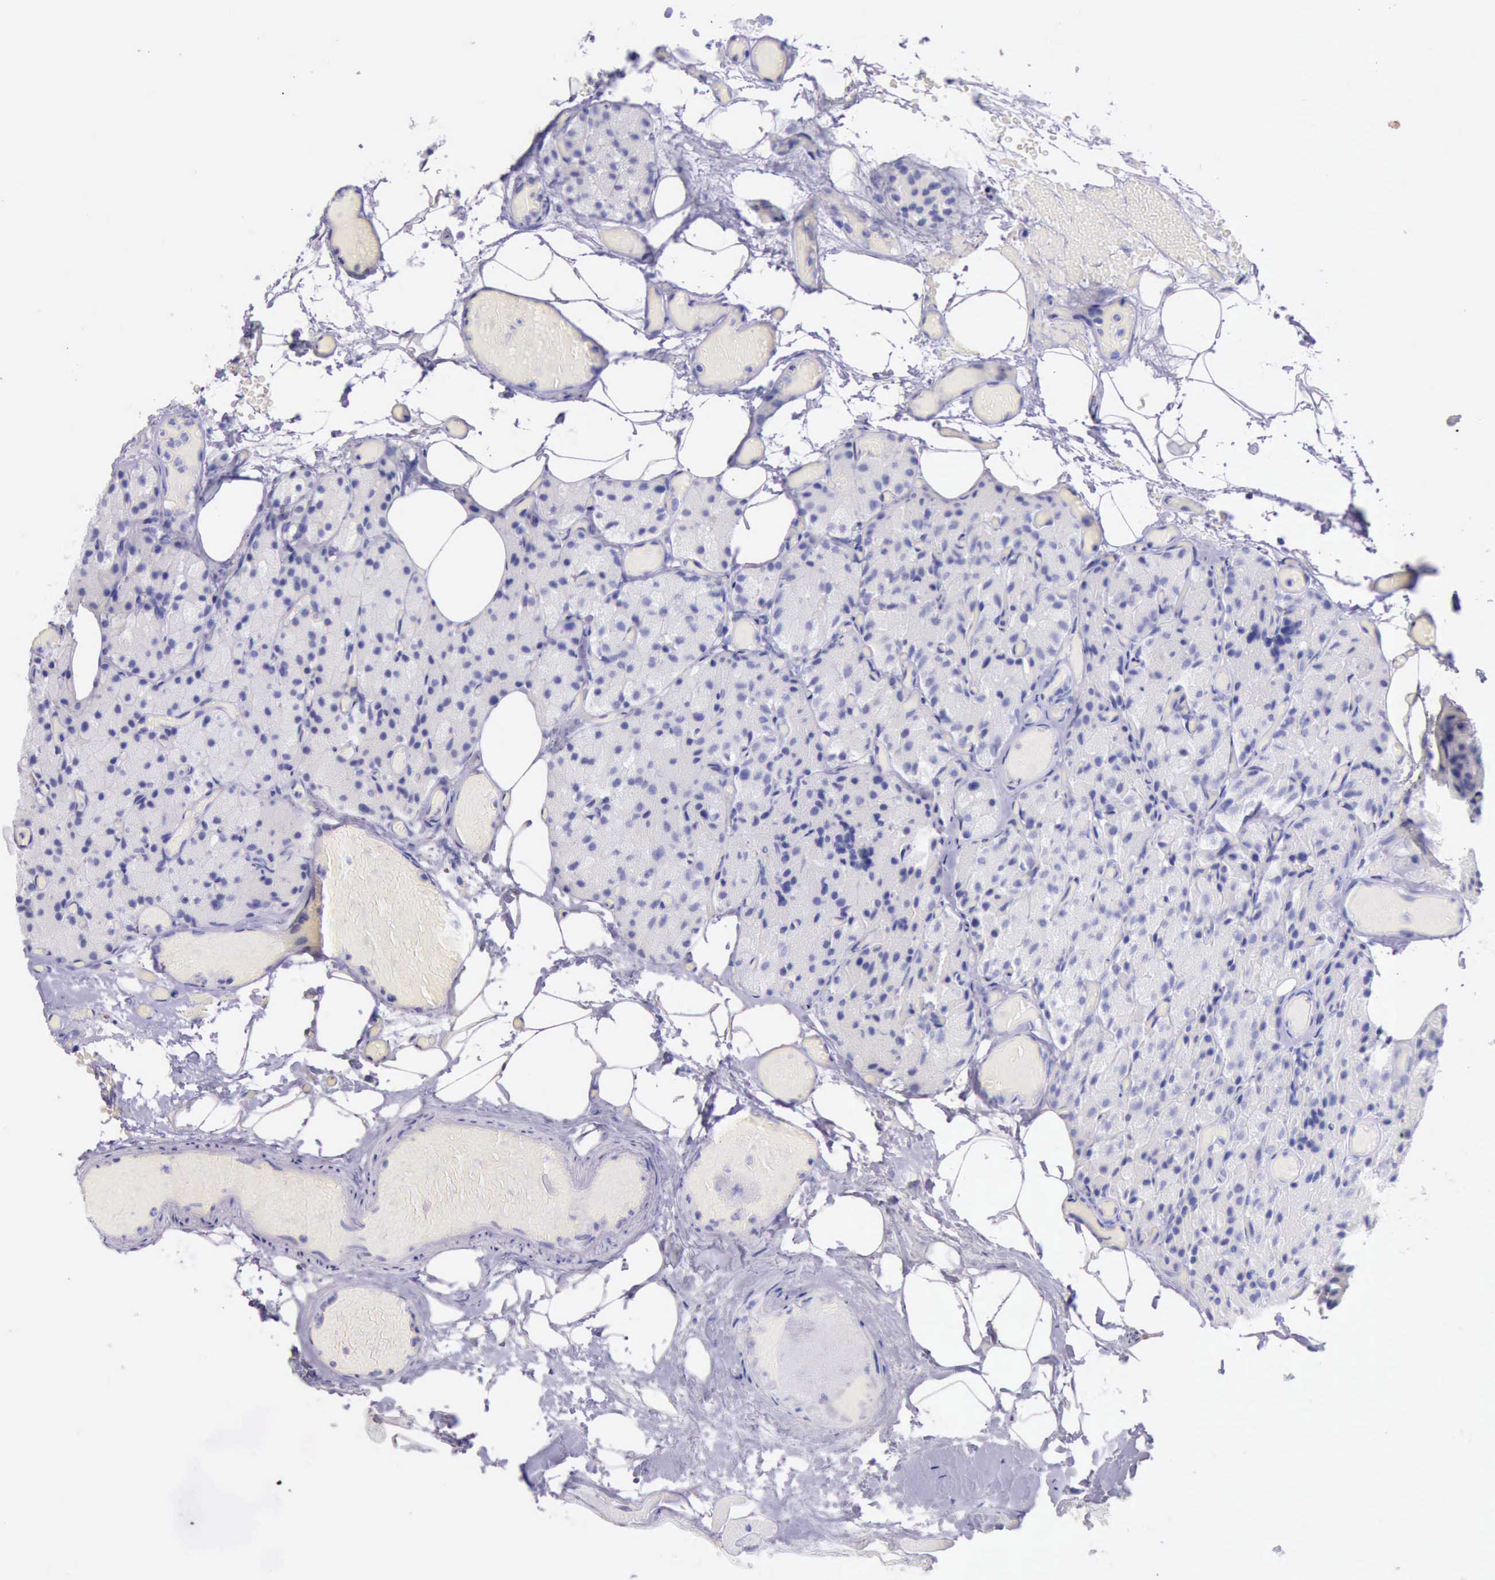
{"staining": {"intensity": "negative", "quantity": "none", "location": "none"}, "tissue": "parathyroid gland", "cell_type": "Glandular cells", "image_type": "normal", "snomed": [{"axis": "morphology", "description": "Normal tissue, NOS"}, {"axis": "topography", "description": "Skeletal muscle"}, {"axis": "topography", "description": "Parathyroid gland"}], "caption": "DAB (3,3'-diaminobenzidine) immunohistochemical staining of unremarkable human parathyroid gland demonstrates no significant expression in glandular cells.", "gene": "KRT8", "patient": {"sex": "female", "age": 37}}